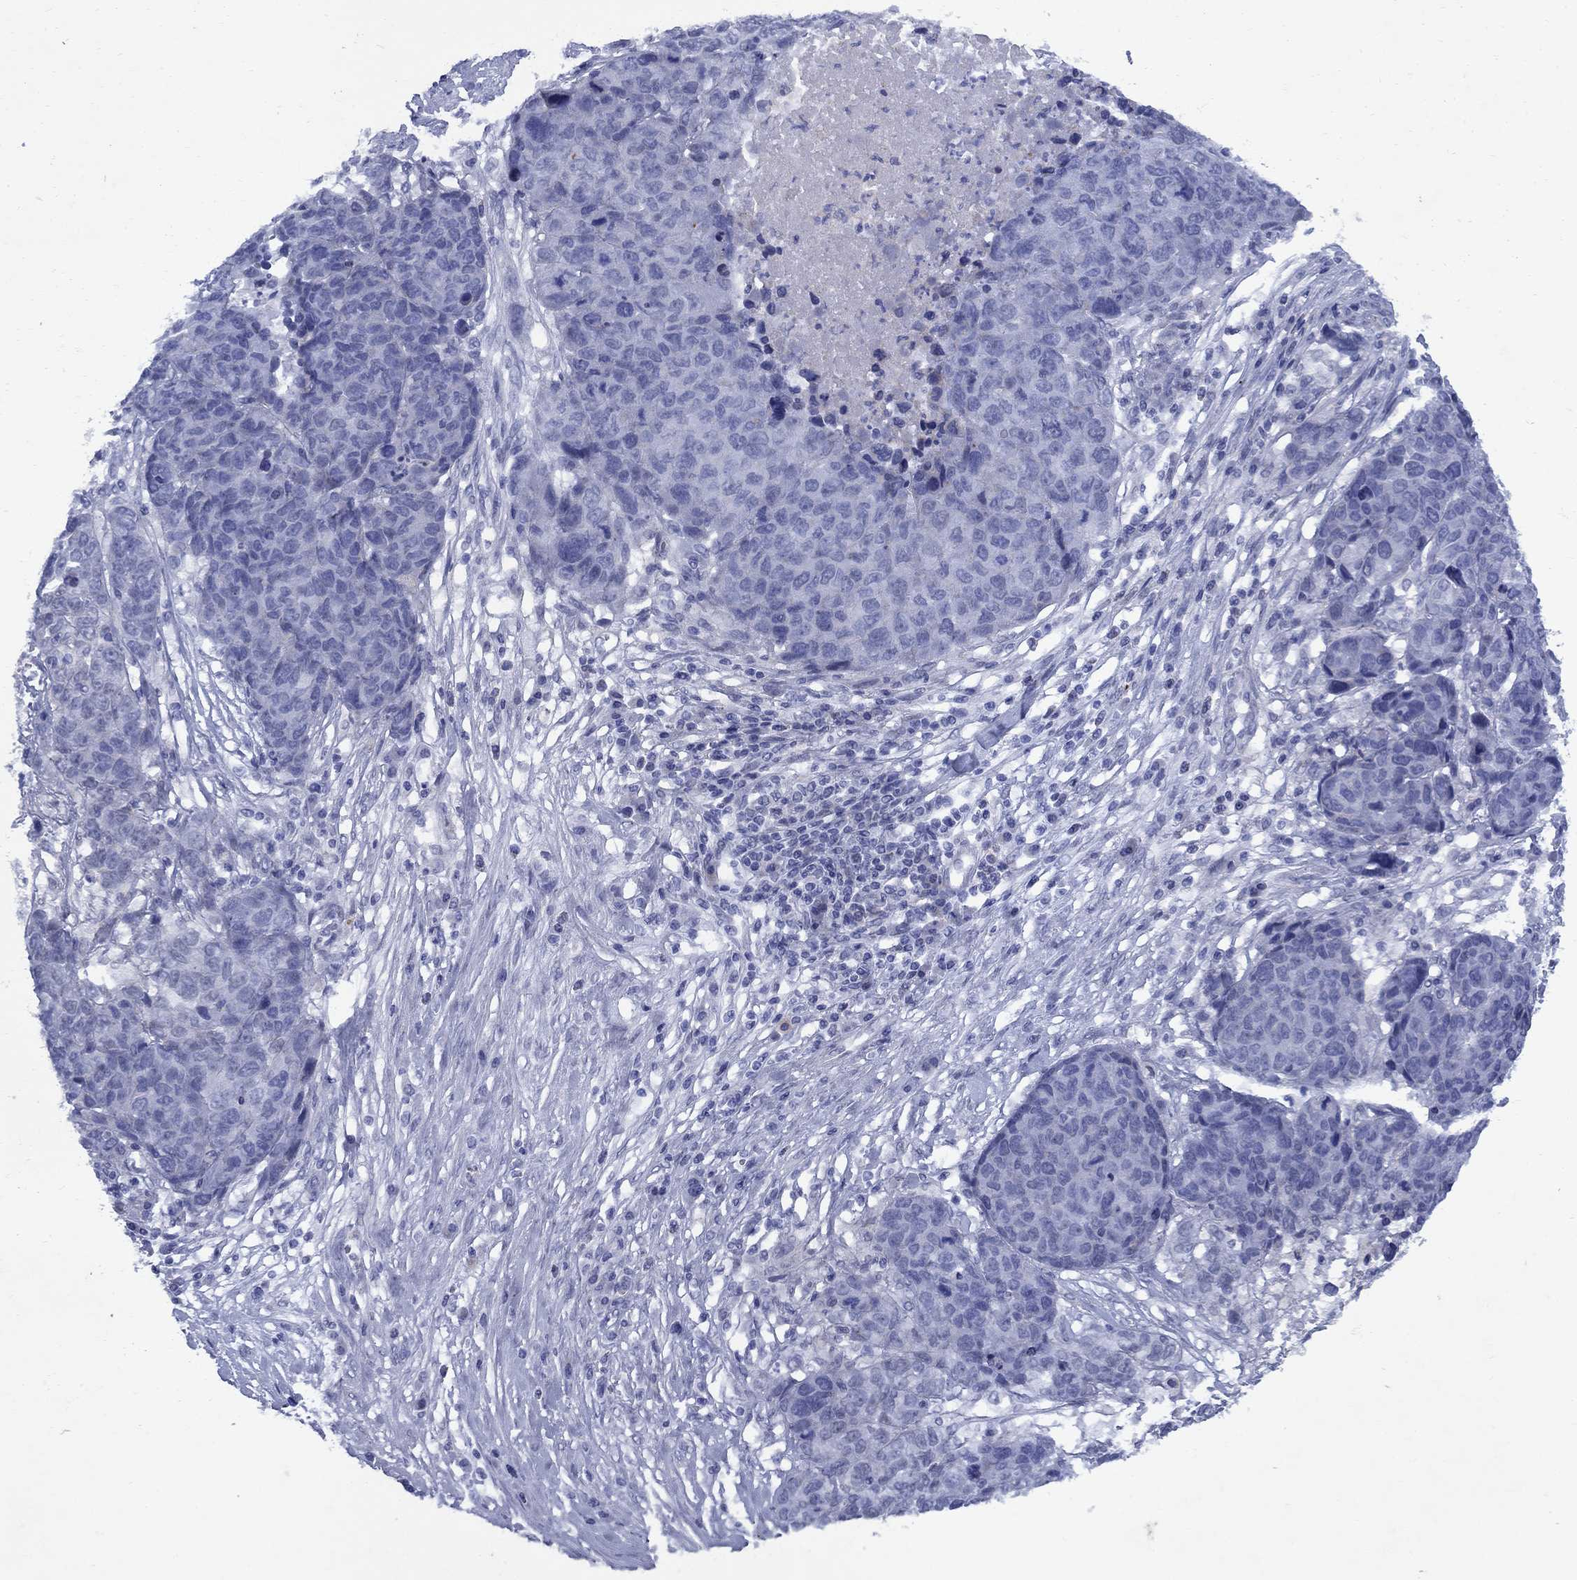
{"staining": {"intensity": "negative", "quantity": "none", "location": "none"}, "tissue": "ovarian cancer", "cell_type": "Tumor cells", "image_type": "cancer", "snomed": [{"axis": "morphology", "description": "Cystadenocarcinoma, serous, NOS"}, {"axis": "topography", "description": "Ovary"}], "caption": "Tumor cells show no significant staining in ovarian cancer (serous cystadenocarcinoma).", "gene": "STAB2", "patient": {"sex": "female", "age": 87}}